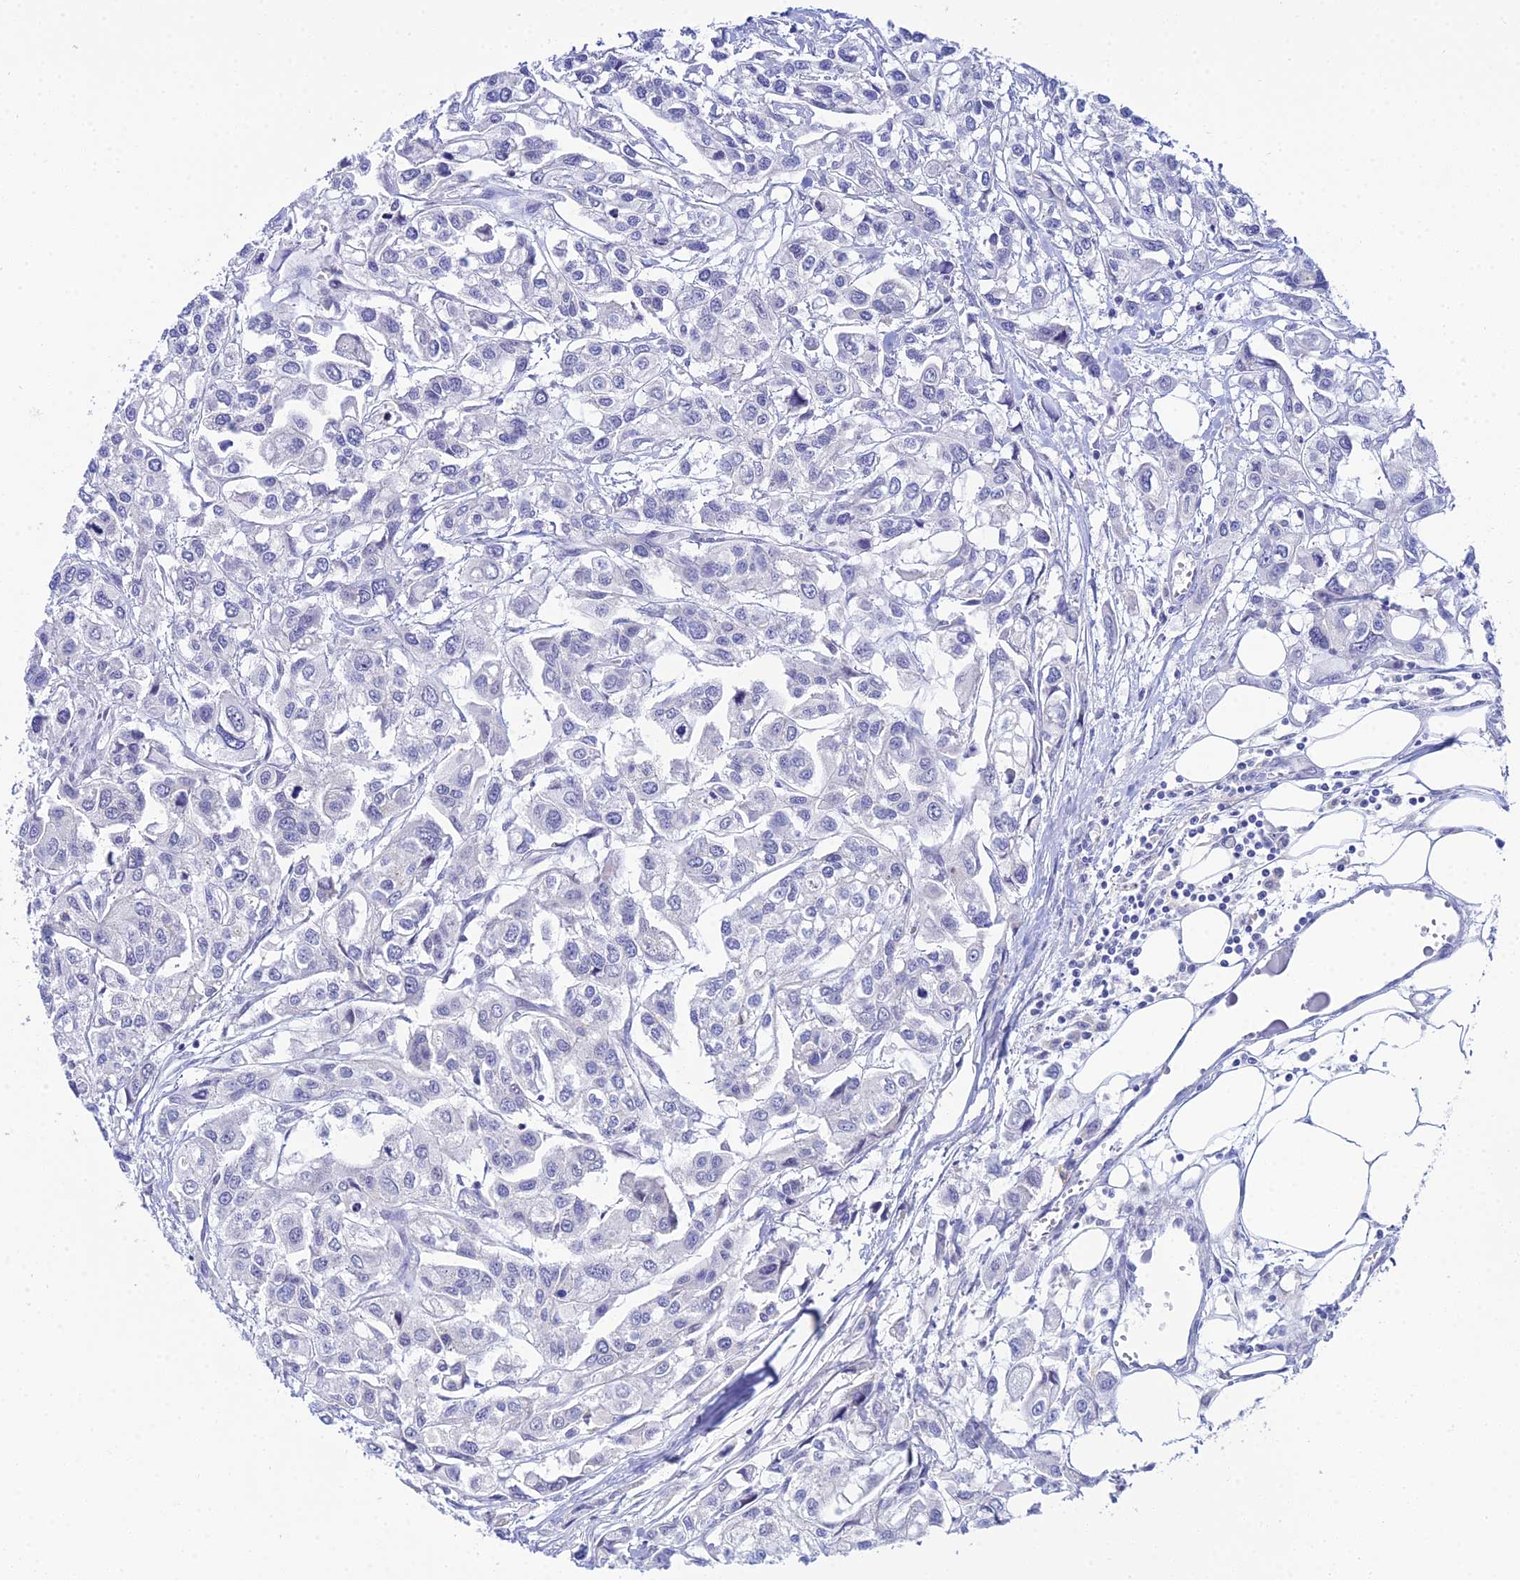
{"staining": {"intensity": "negative", "quantity": "none", "location": "none"}, "tissue": "urothelial cancer", "cell_type": "Tumor cells", "image_type": "cancer", "snomed": [{"axis": "morphology", "description": "Urothelial carcinoma, High grade"}, {"axis": "topography", "description": "Urinary bladder"}], "caption": "Tumor cells show no significant protein staining in urothelial cancer. Brightfield microscopy of IHC stained with DAB (brown) and hematoxylin (blue), captured at high magnification.", "gene": "PLPP4", "patient": {"sex": "male", "age": 67}}